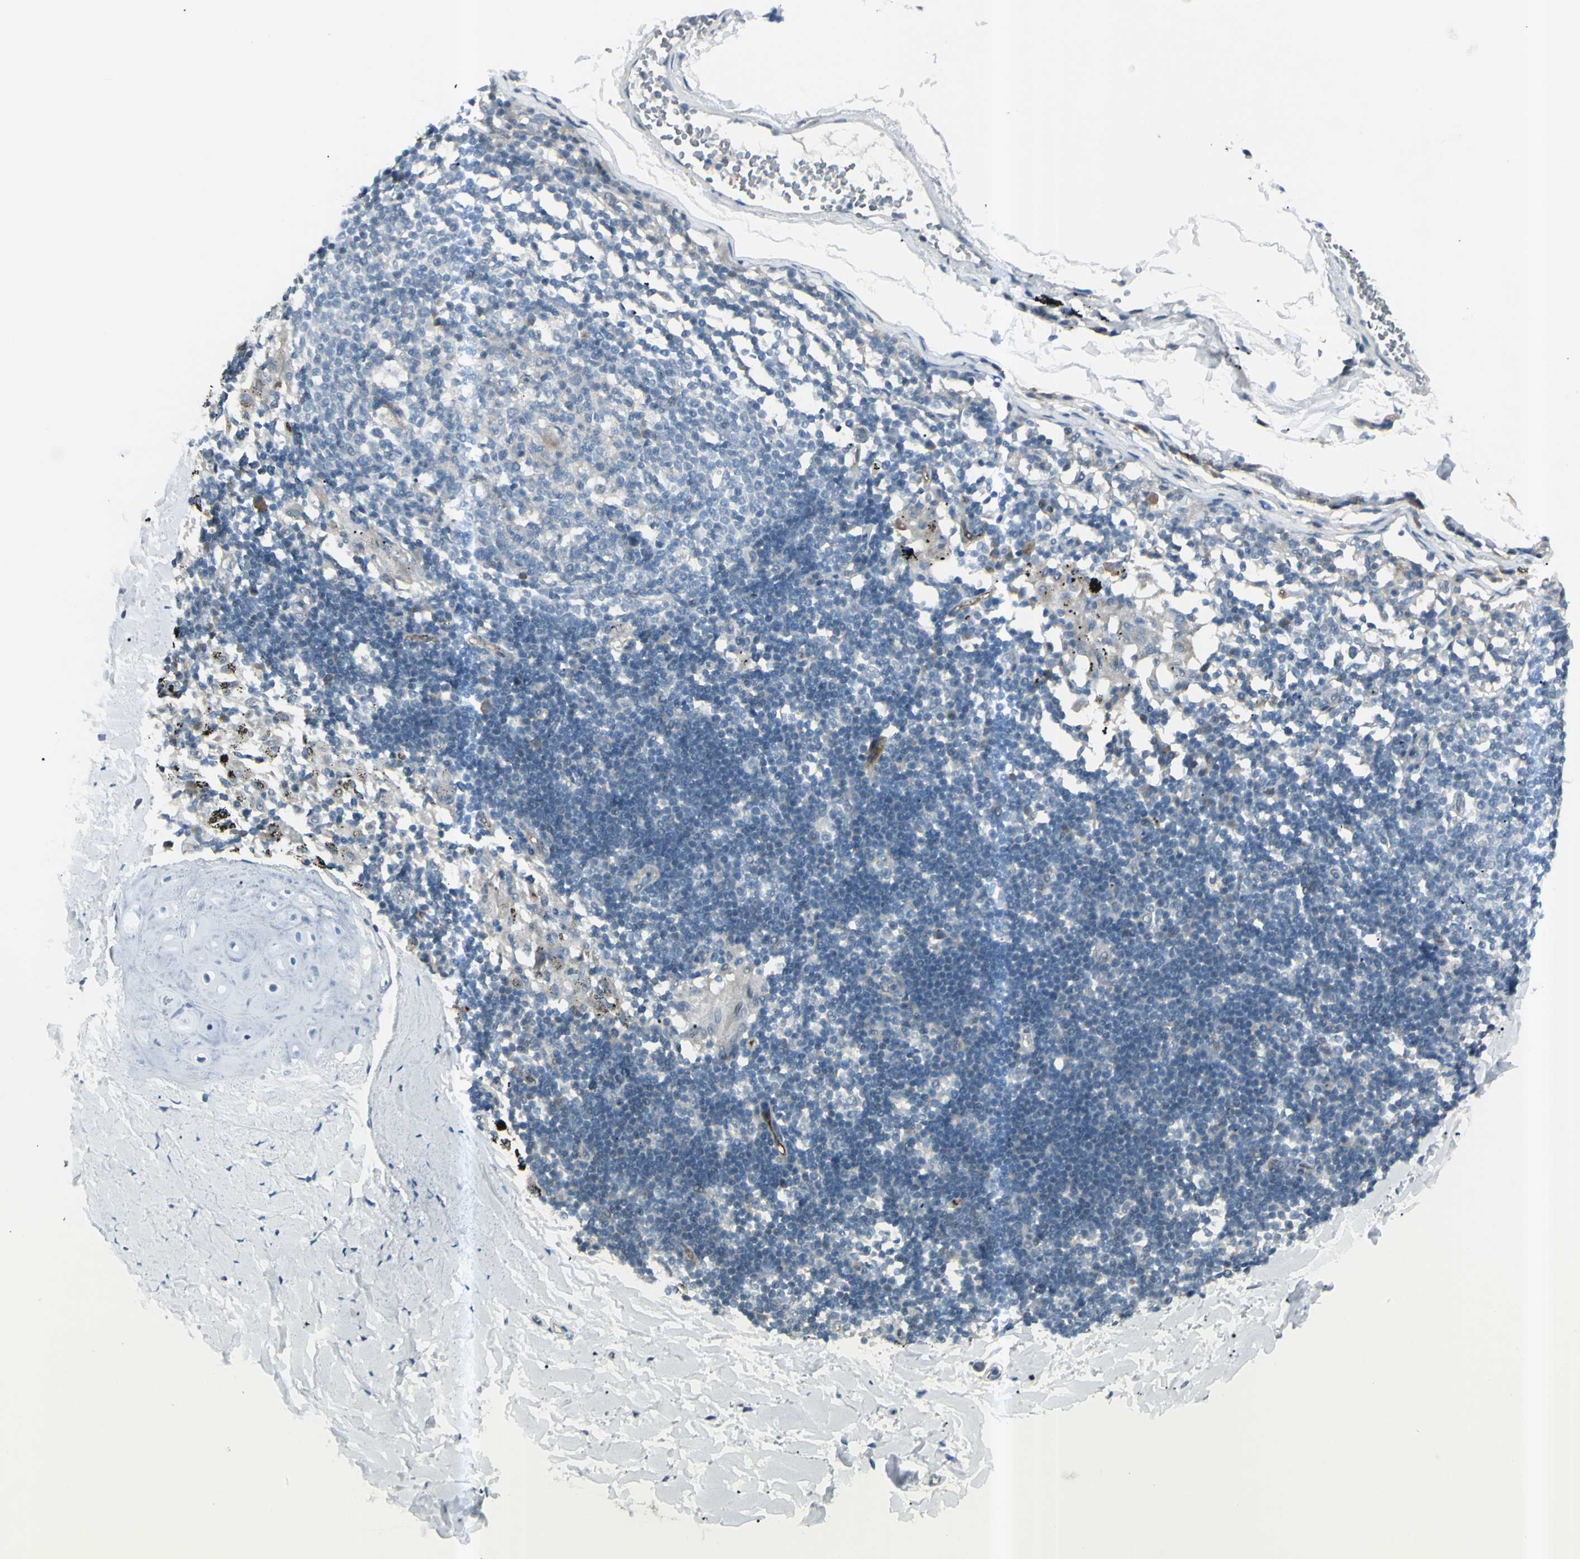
{"staining": {"intensity": "strong", "quantity": ">75%", "location": "cytoplasmic/membranous"}, "tissue": "adipose tissue", "cell_type": "Adipocytes", "image_type": "normal", "snomed": [{"axis": "morphology", "description": "Normal tissue, NOS"}, {"axis": "topography", "description": "Cartilage tissue"}, {"axis": "topography", "description": "Bronchus"}], "caption": "Immunohistochemical staining of normal human adipose tissue shows >75% levels of strong cytoplasmic/membranous protein staining in approximately >75% of adipocytes. (DAB (3,3'-diaminobenzidine) = brown stain, brightfield microscopy at high magnification).", "gene": "GPR34", "patient": {"sex": "female", "age": 73}}